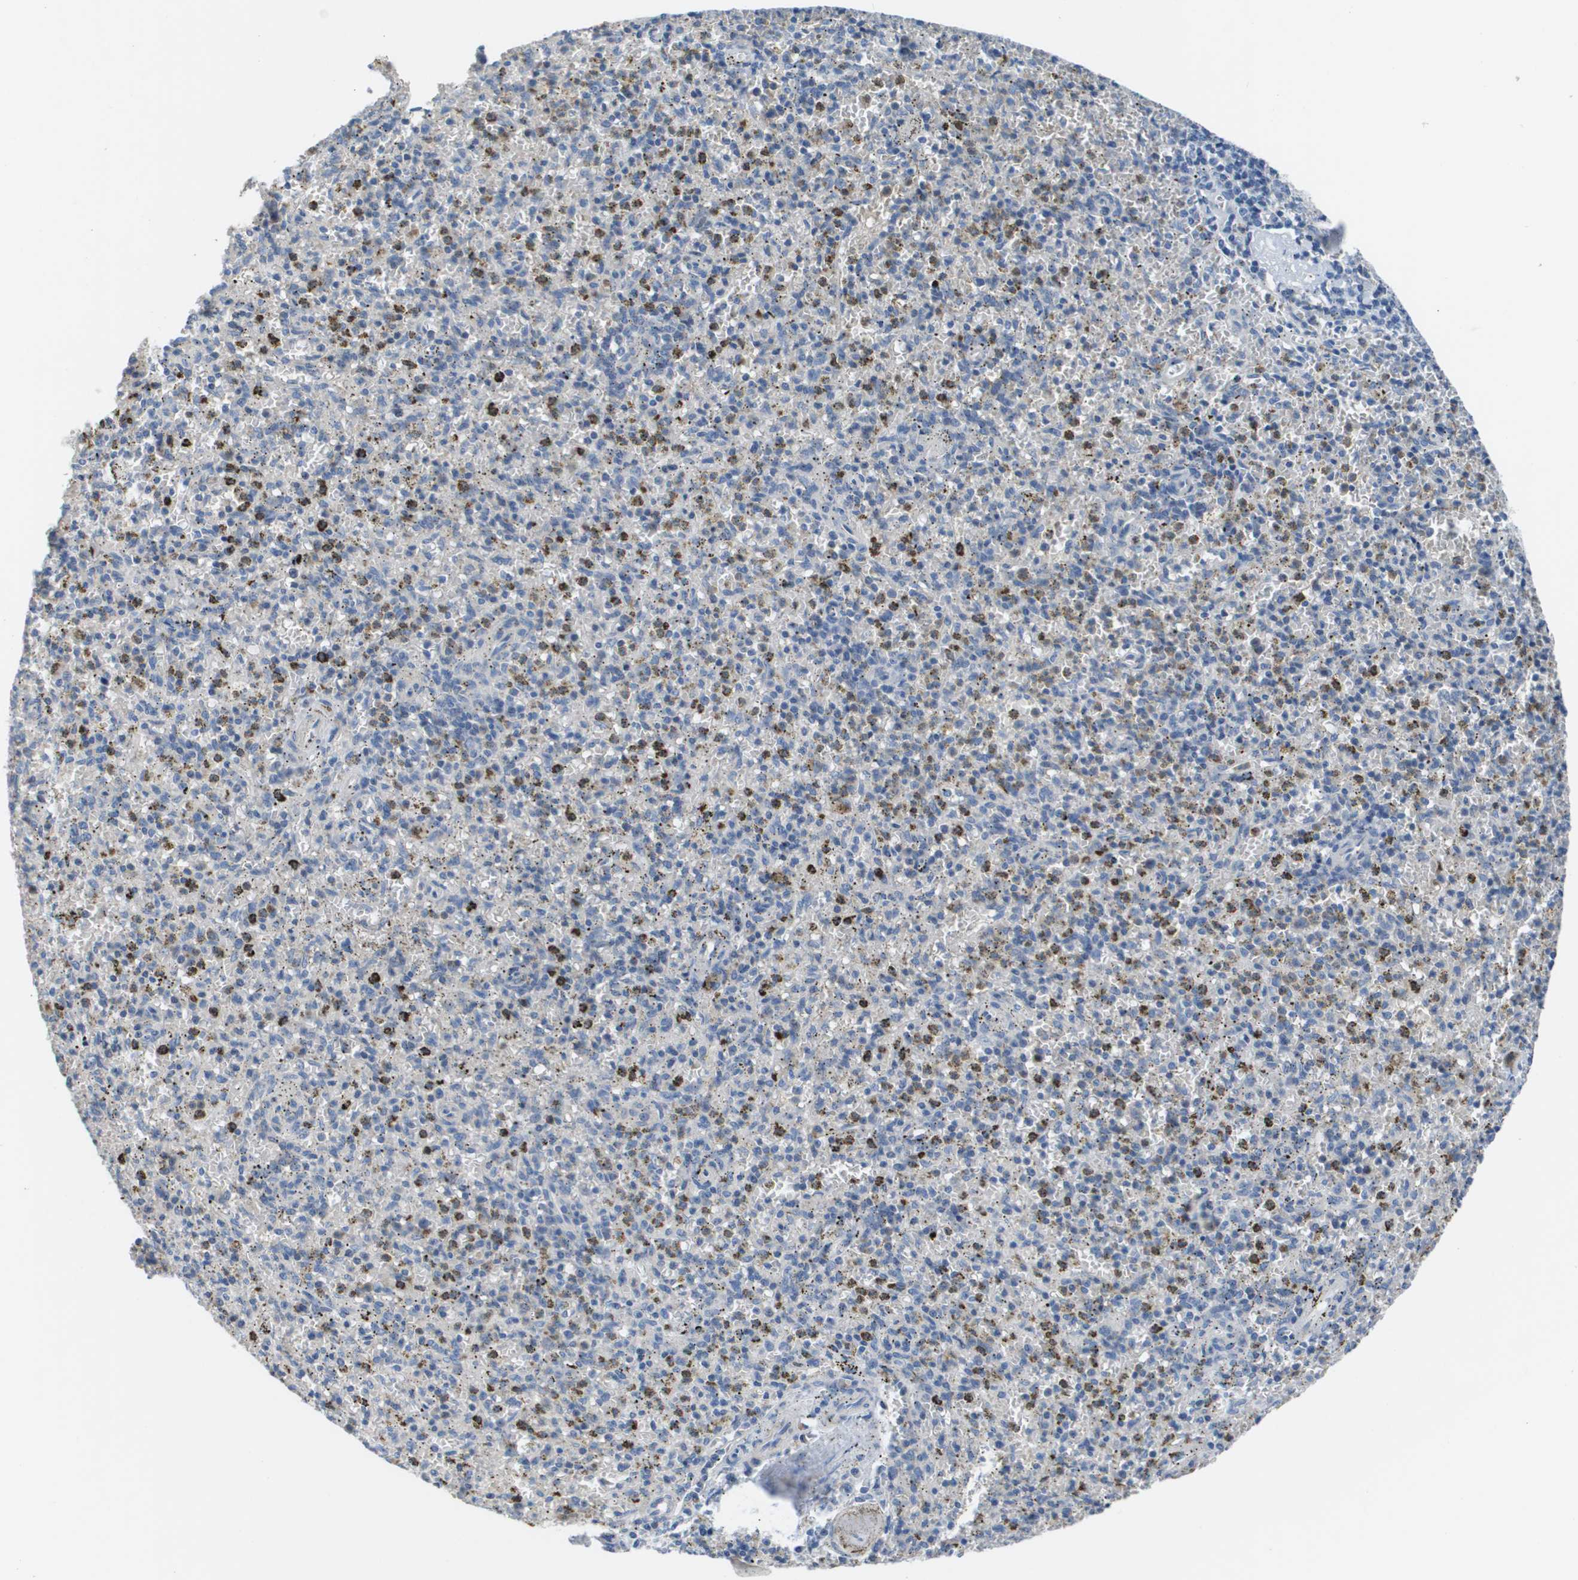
{"staining": {"intensity": "negative", "quantity": "none", "location": "none"}, "tissue": "spleen", "cell_type": "Cells in red pulp", "image_type": "normal", "snomed": [{"axis": "morphology", "description": "Normal tissue, NOS"}, {"axis": "topography", "description": "Spleen"}], "caption": "IHC photomicrograph of benign spleen: human spleen stained with DAB shows no significant protein staining in cells in red pulp. The staining is performed using DAB brown chromogen with nuclei counter-stained in using hematoxylin.", "gene": "NCS1", "patient": {"sex": "male", "age": 72}}